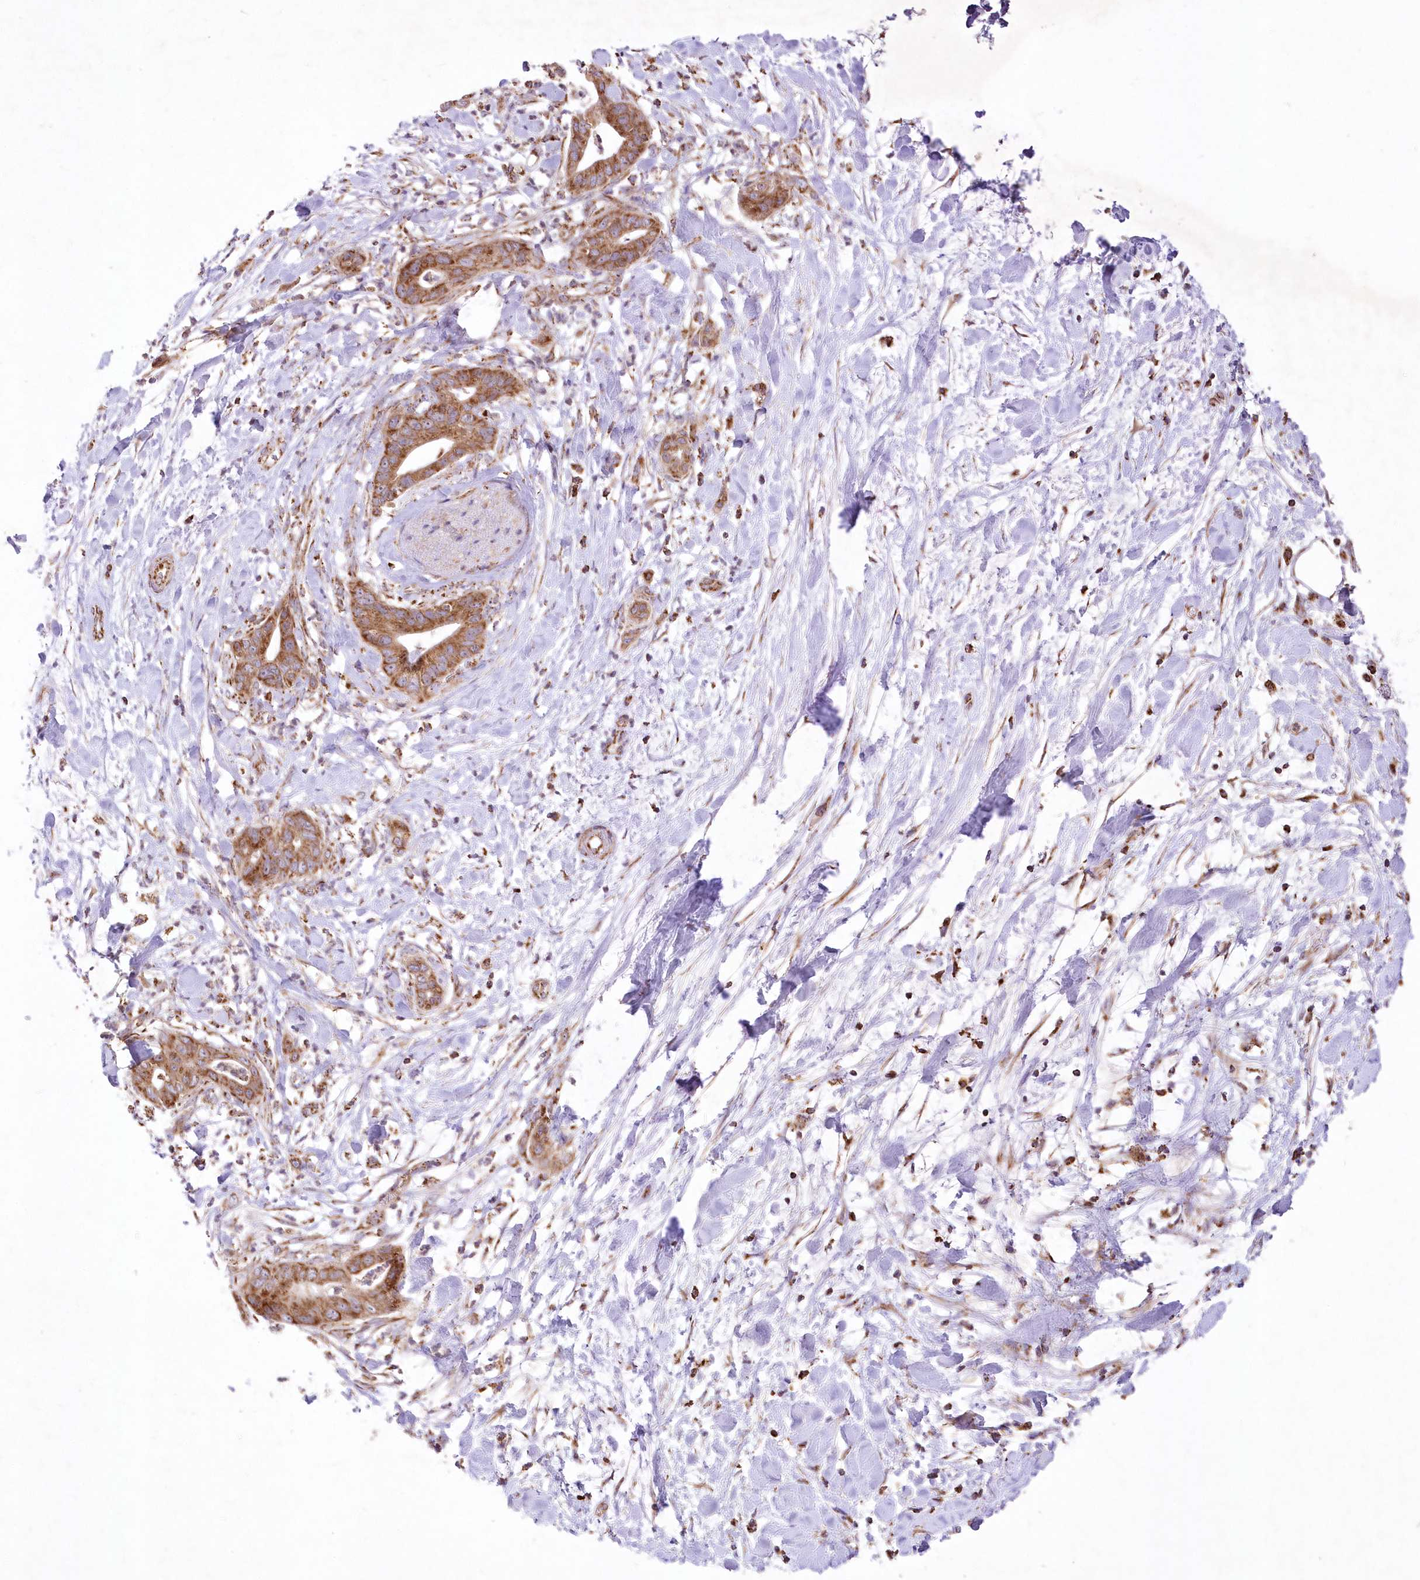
{"staining": {"intensity": "strong", "quantity": ">75%", "location": "cytoplasmic/membranous"}, "tissue": "pancreatic cancer", "cell_type": "Tumor cells", "image_type": "cancer", "snomed": [{"axis": "morphology", "description": "Adenocarcinoma, NOS"}, {"axis": "topography", "description": "Pancreas"}], "caption": "Immunohistochemical staining of adenocarcinoma (pancreatic) demonstrates high levels of strong cytoplasmic/membranous protein positivity in about >75% of tumor cells.", "gene": "ASNSD1", "patient": {"sex": "female", "age": 78}}